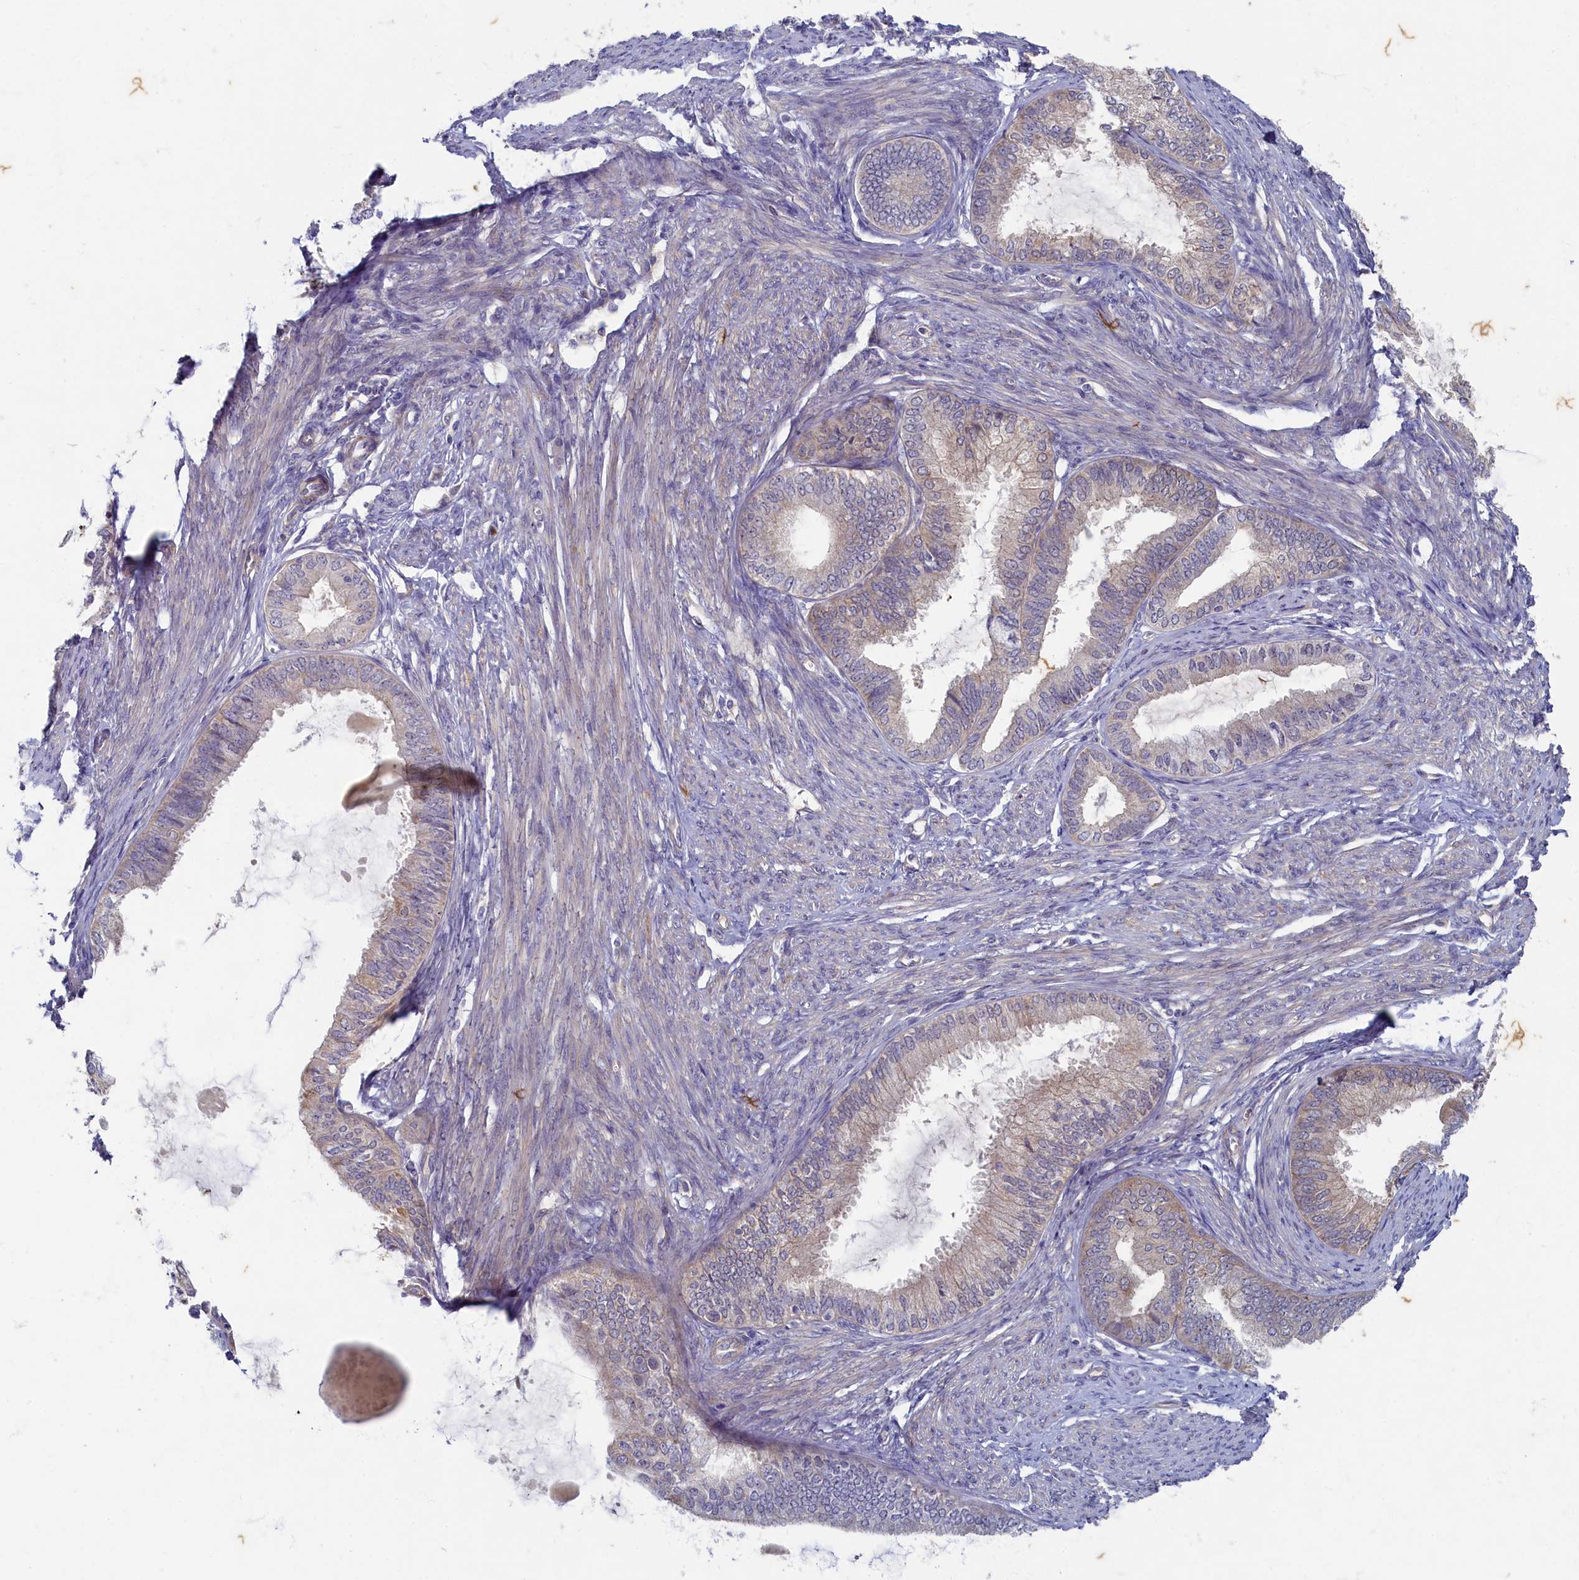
{"staining": {"intensity": "negative", "quantity": "none", "location": "none"}, "tissue": "endometrial cancer", "cell_type": "Tumor cells", "image_type": "cancer", "snomed": [{"axis": "morphology", "description": "Adenocarcinoma, NOS"}, {"axis": "topography", "description": "Endometrium"}], "caption": "This is an immunohistochemistry photomicrograph of adenocarcinoma (endometrial). There is no expression in tumor cells.", "gene": "WDR59", "patient": {"sex": "female", "age": 86}}